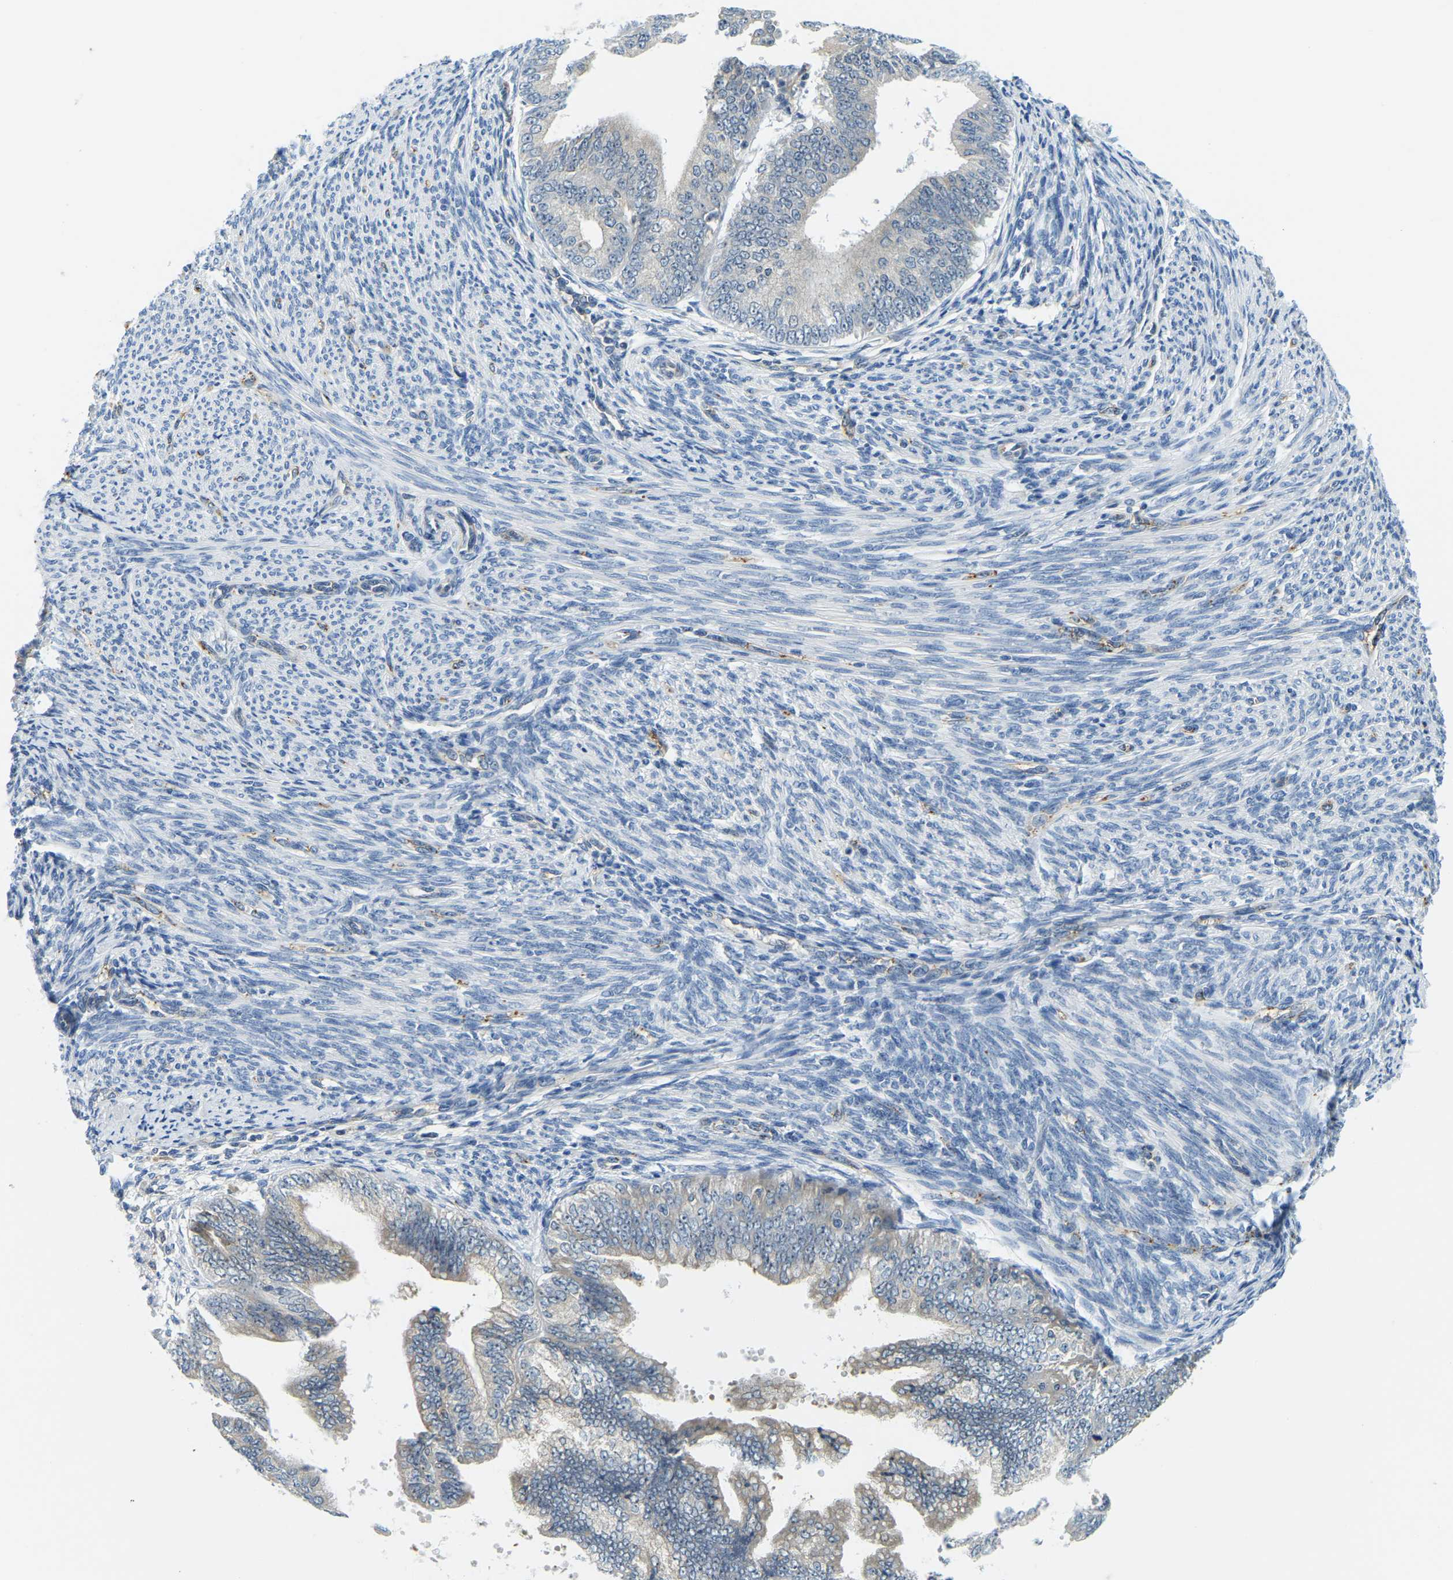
{"staining": {"intensity": "weak", "quantity": "<25%", "location": "cytoplasmic/membranous"}, "tissue": "endometrial cancer", "cell_type": "Tumor cells", "image_type": "cancer", "snomed": [{"axis": "morphology", "description": "Adenocarcinoma, NOS"}, {"axis": "topography", "description": "Endometrium"}], "caption": "Tumor cells are negative for protein expression in human endometrial adenocarcinoma. The staining was performed using DAB (3,3'-diaminobenzidine) to visualize the protein expression in brown, while the nuclei were stained in blue with hematoxylin (Magnification: 20x).", "gene": "RRP1", "patient": {"sex": "female", "age": 63}}